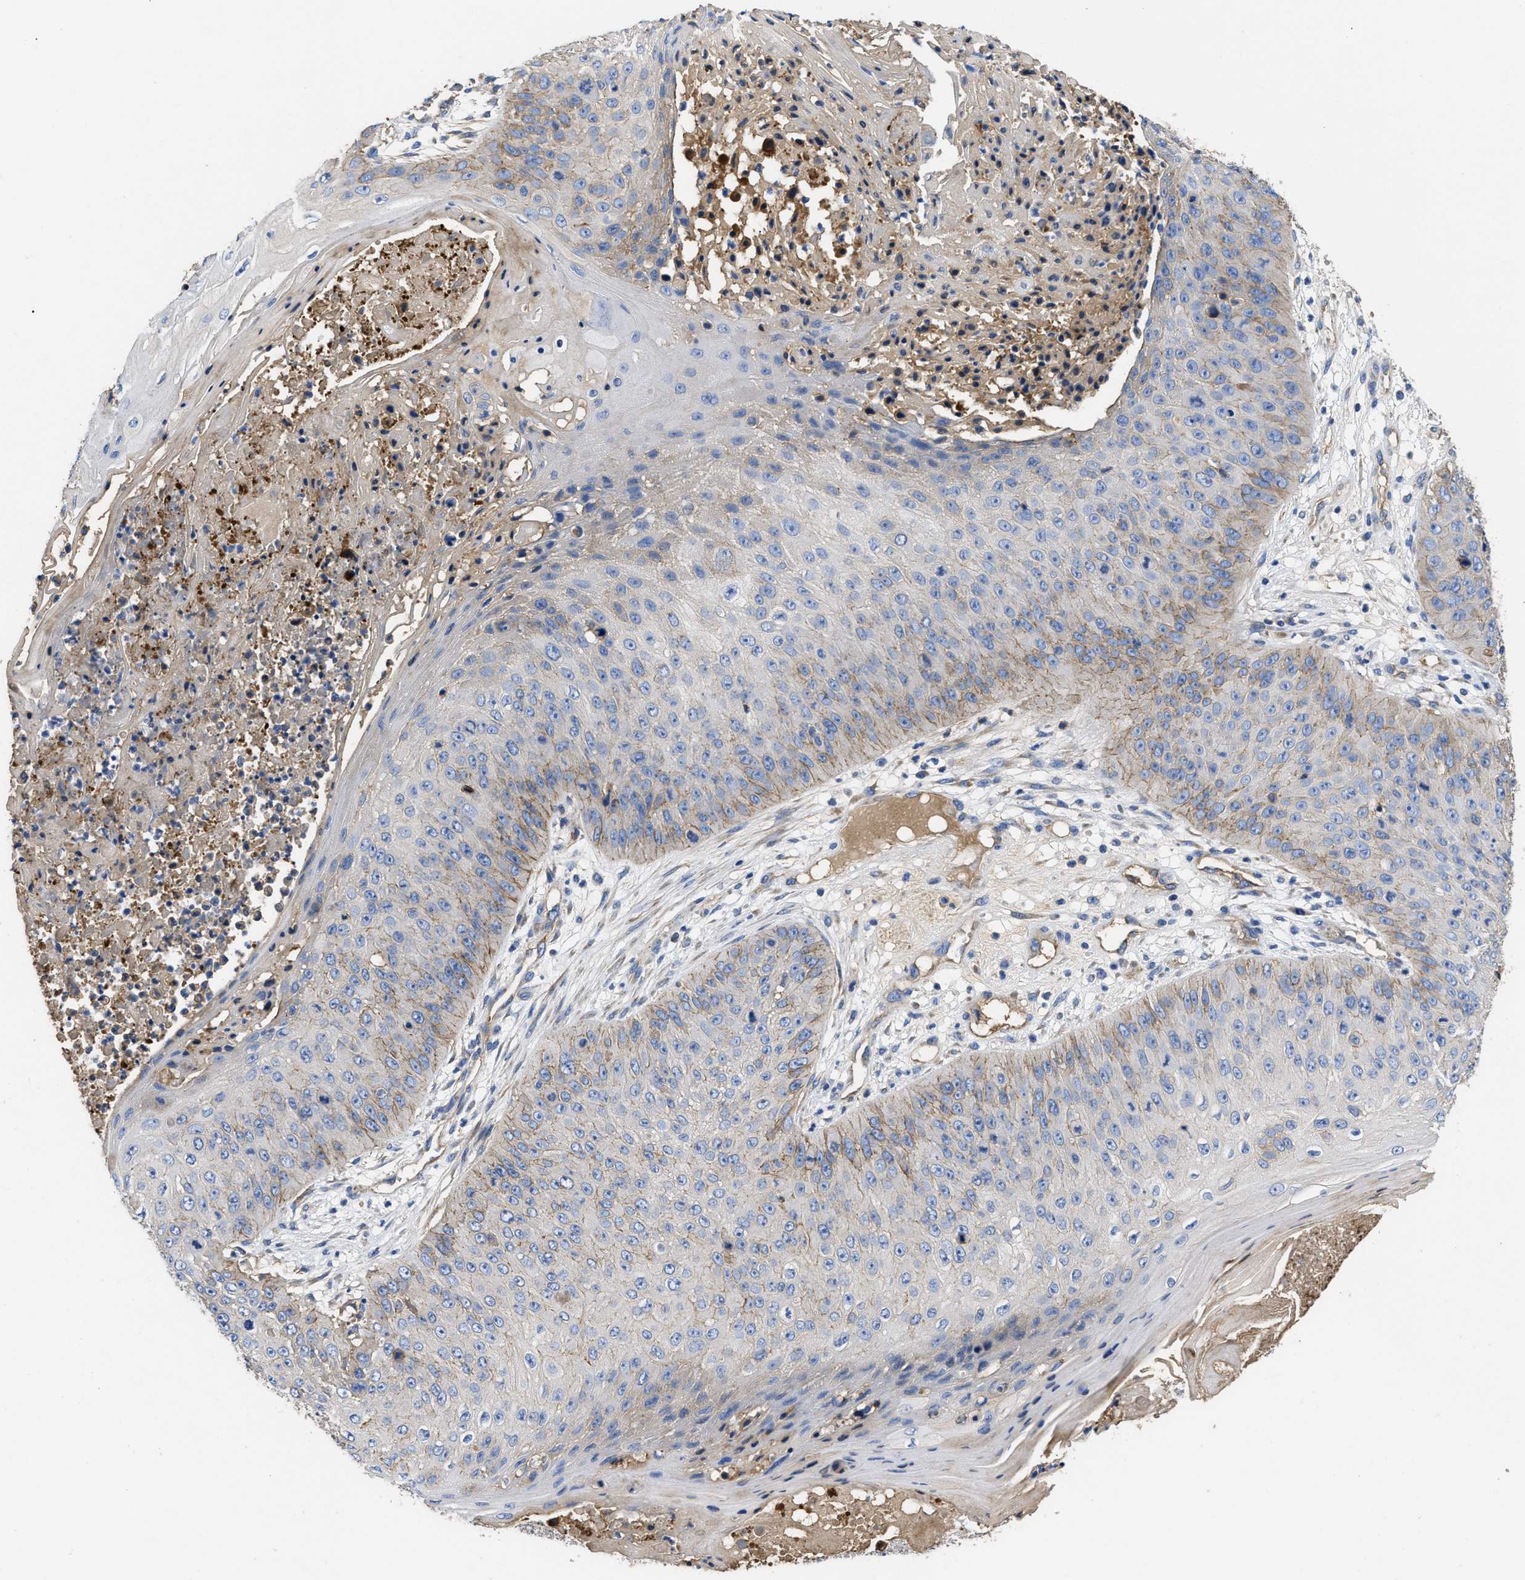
{"staining": {"intensity": "weak", "quantity": "<25%", "location": "cytoplasmic/membranous"}, "tissue": "skin cancer", "cell_type": "Tumor cells", "image_type": "cancer", "snomed": [{"axis": "morphology", "description": "Squamous cell carcinoma, NOS"}, {"axis": "topography", "description": "Skin"}], "caption": "An image of skin cancer (squamous cell carcinoma) stained for a protein demonstrates no brown staining in tumor cells.", "gene": "USP4", "patient": {"sex": "female", "age": 80}}